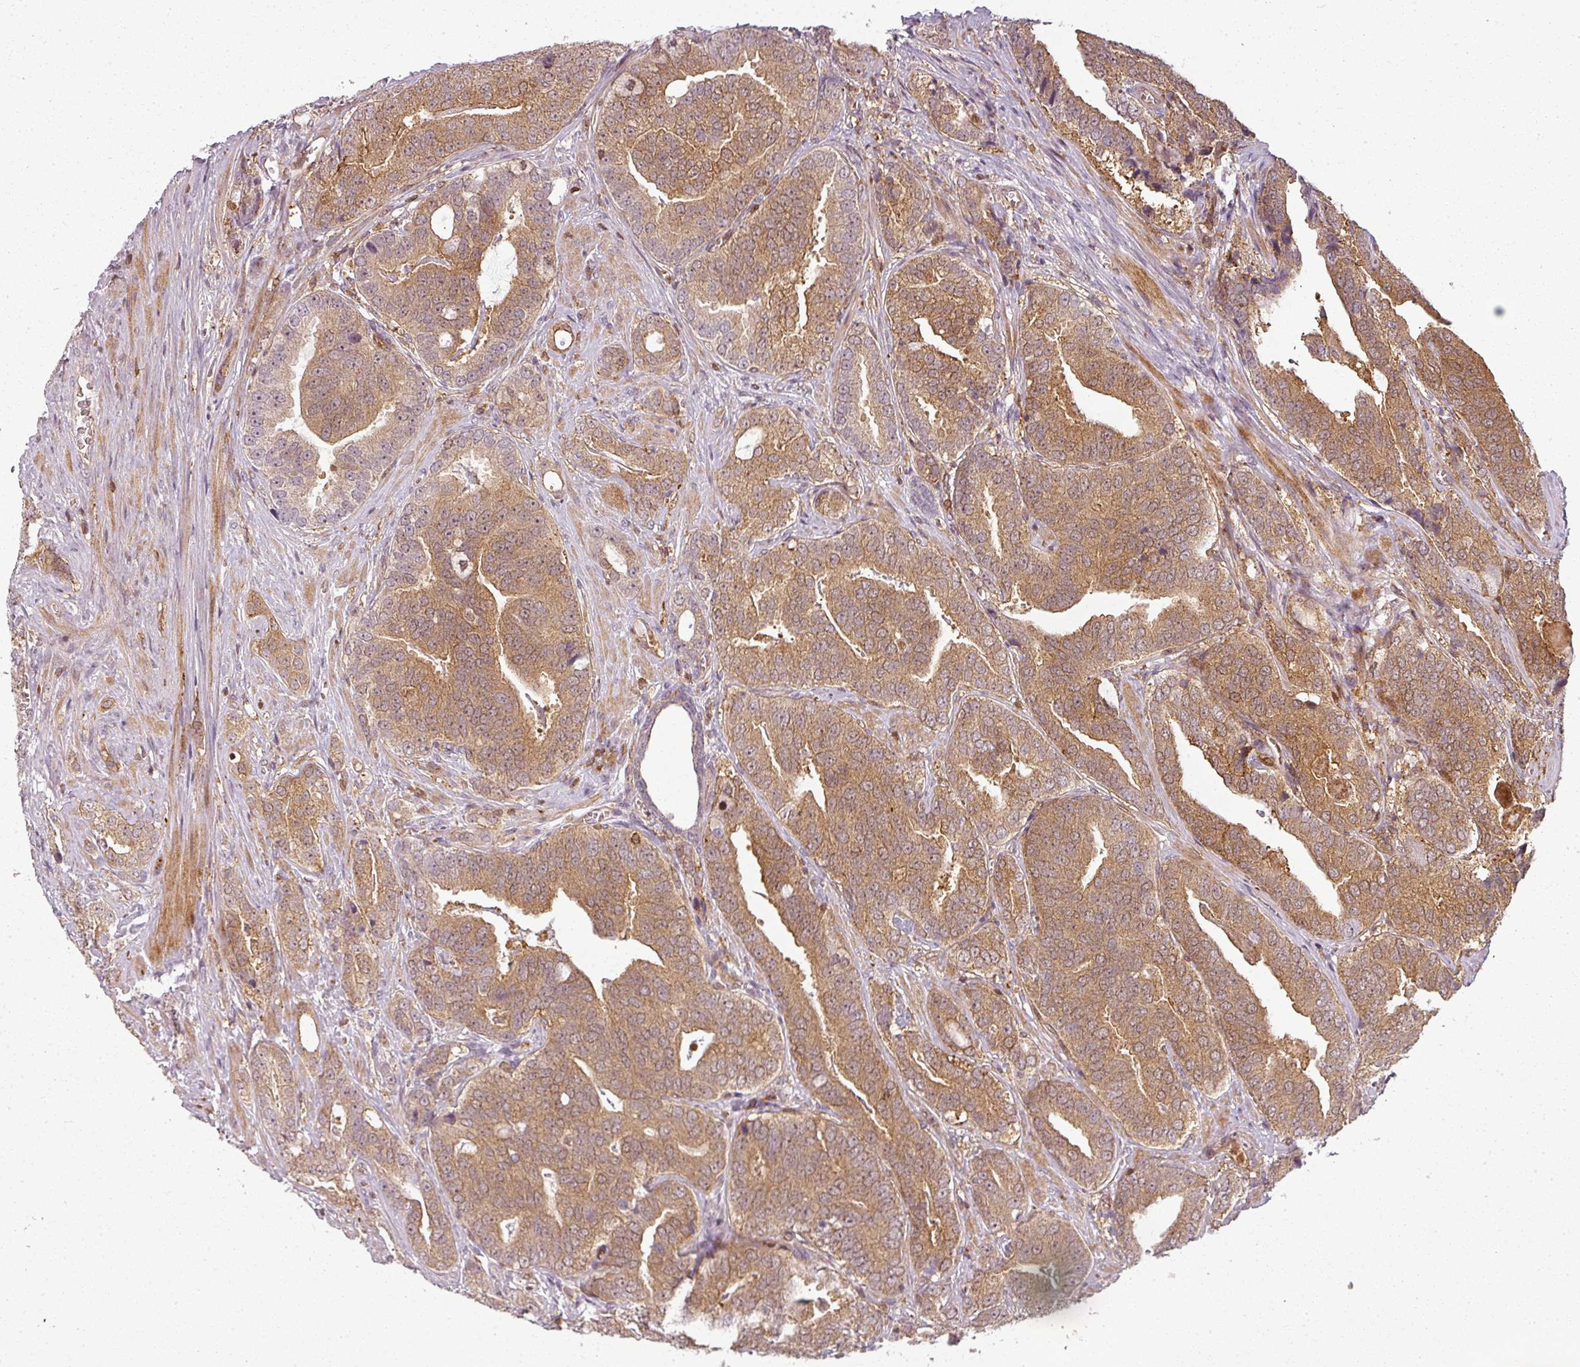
{"staining": {"intensity": "moderate", "quantity": ">75%", "location": "cytoplasmic/membranous"}, "tissue": "prostate cancer", "cell_type": "Tumor cells", "image_type": "cancer", "snomed": [{"axis": "morphology", "description": "Adenocarcinoma, High grade"}, {"axis": "topography", "description": "Prostate"}], "caption": "Brown immunohistochemical staining in human prostate cancer exhibits moderate cytoplasmic/membranous expression in about >75% of tumor cells.", "gene": "CLIC1", "patient": {"sex": "male", "age": 55}}